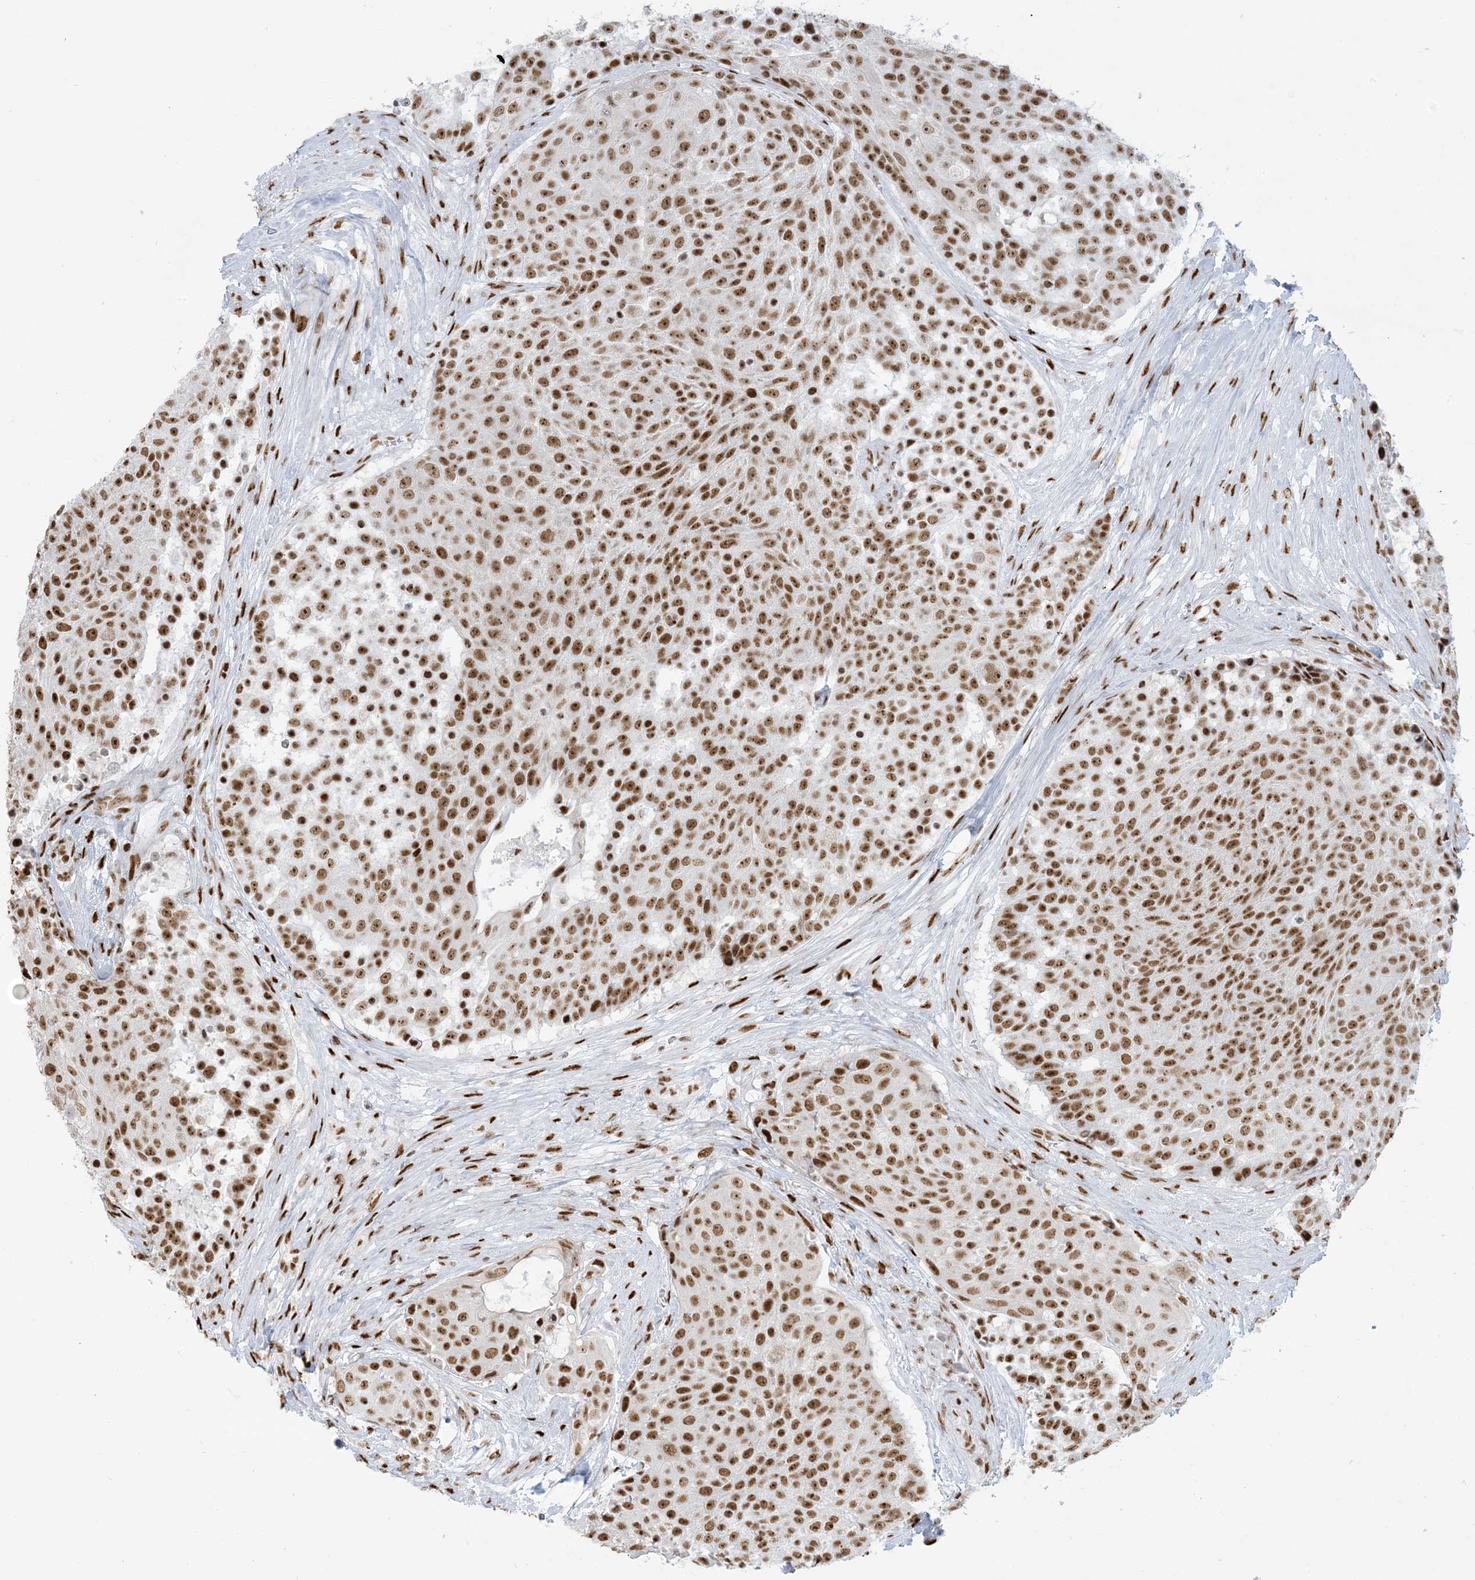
{"staining": {"intensity": "strong", "quantity": ">75%", "location": "nuclear"}, "tissue": "urothelial cancer", "cell_type": "Tumor cells", "image_type": "cancer", "snomed": [{"axis": "morphology", "description": "Urothelial carcinoma, High grade"}, {"axis": "topography", "description": "Urinary bladder"}], "caption": "There is high levels of strong nuclear expression in tumor cells of urothelial cancer, as demonstrated by immunohistochemical staining (brown color).", "gene": "STAG1", "patient": {"sex": "female", "age": 63}}